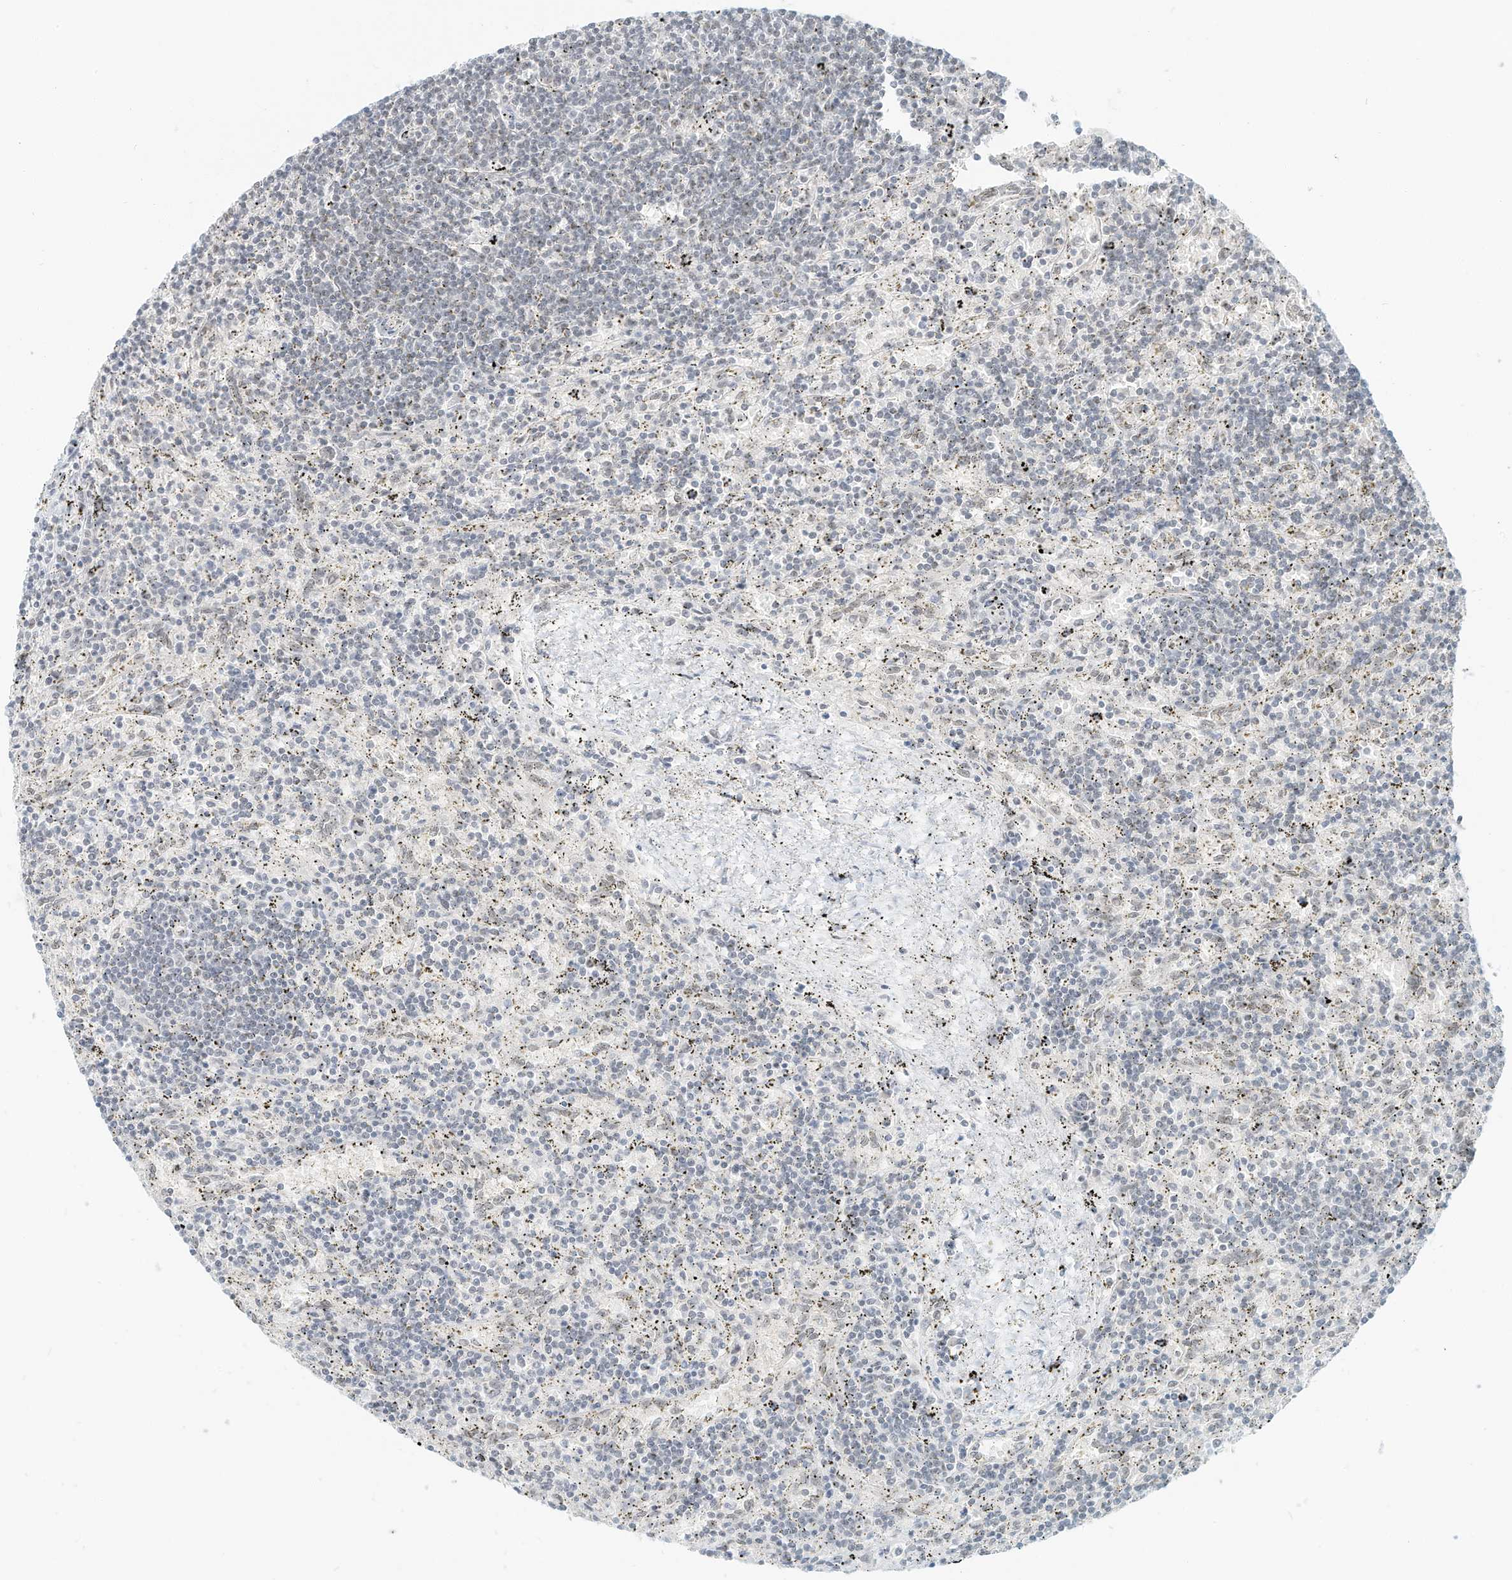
{"staining": {"intensity": "negative", "quantity": "none", "location": "none"}, "tissue": "lymphoma", "cell_type": "Tumor cells", "image_type": "cancer", "snomed": [{"axis": "morphology", "description": "Malignant lymphoma, non-Hodgkin's type, Low grade"}, {"axis": "topography", "description": "Spleen"}], "caption": "Malignant lymphoma, non-Hodgkin's type (low-grade) stained for a protein using IHC reveals no positivity tumor cells.", "gene": "PGC", "patient": {"sex": "male", "age": 76}}